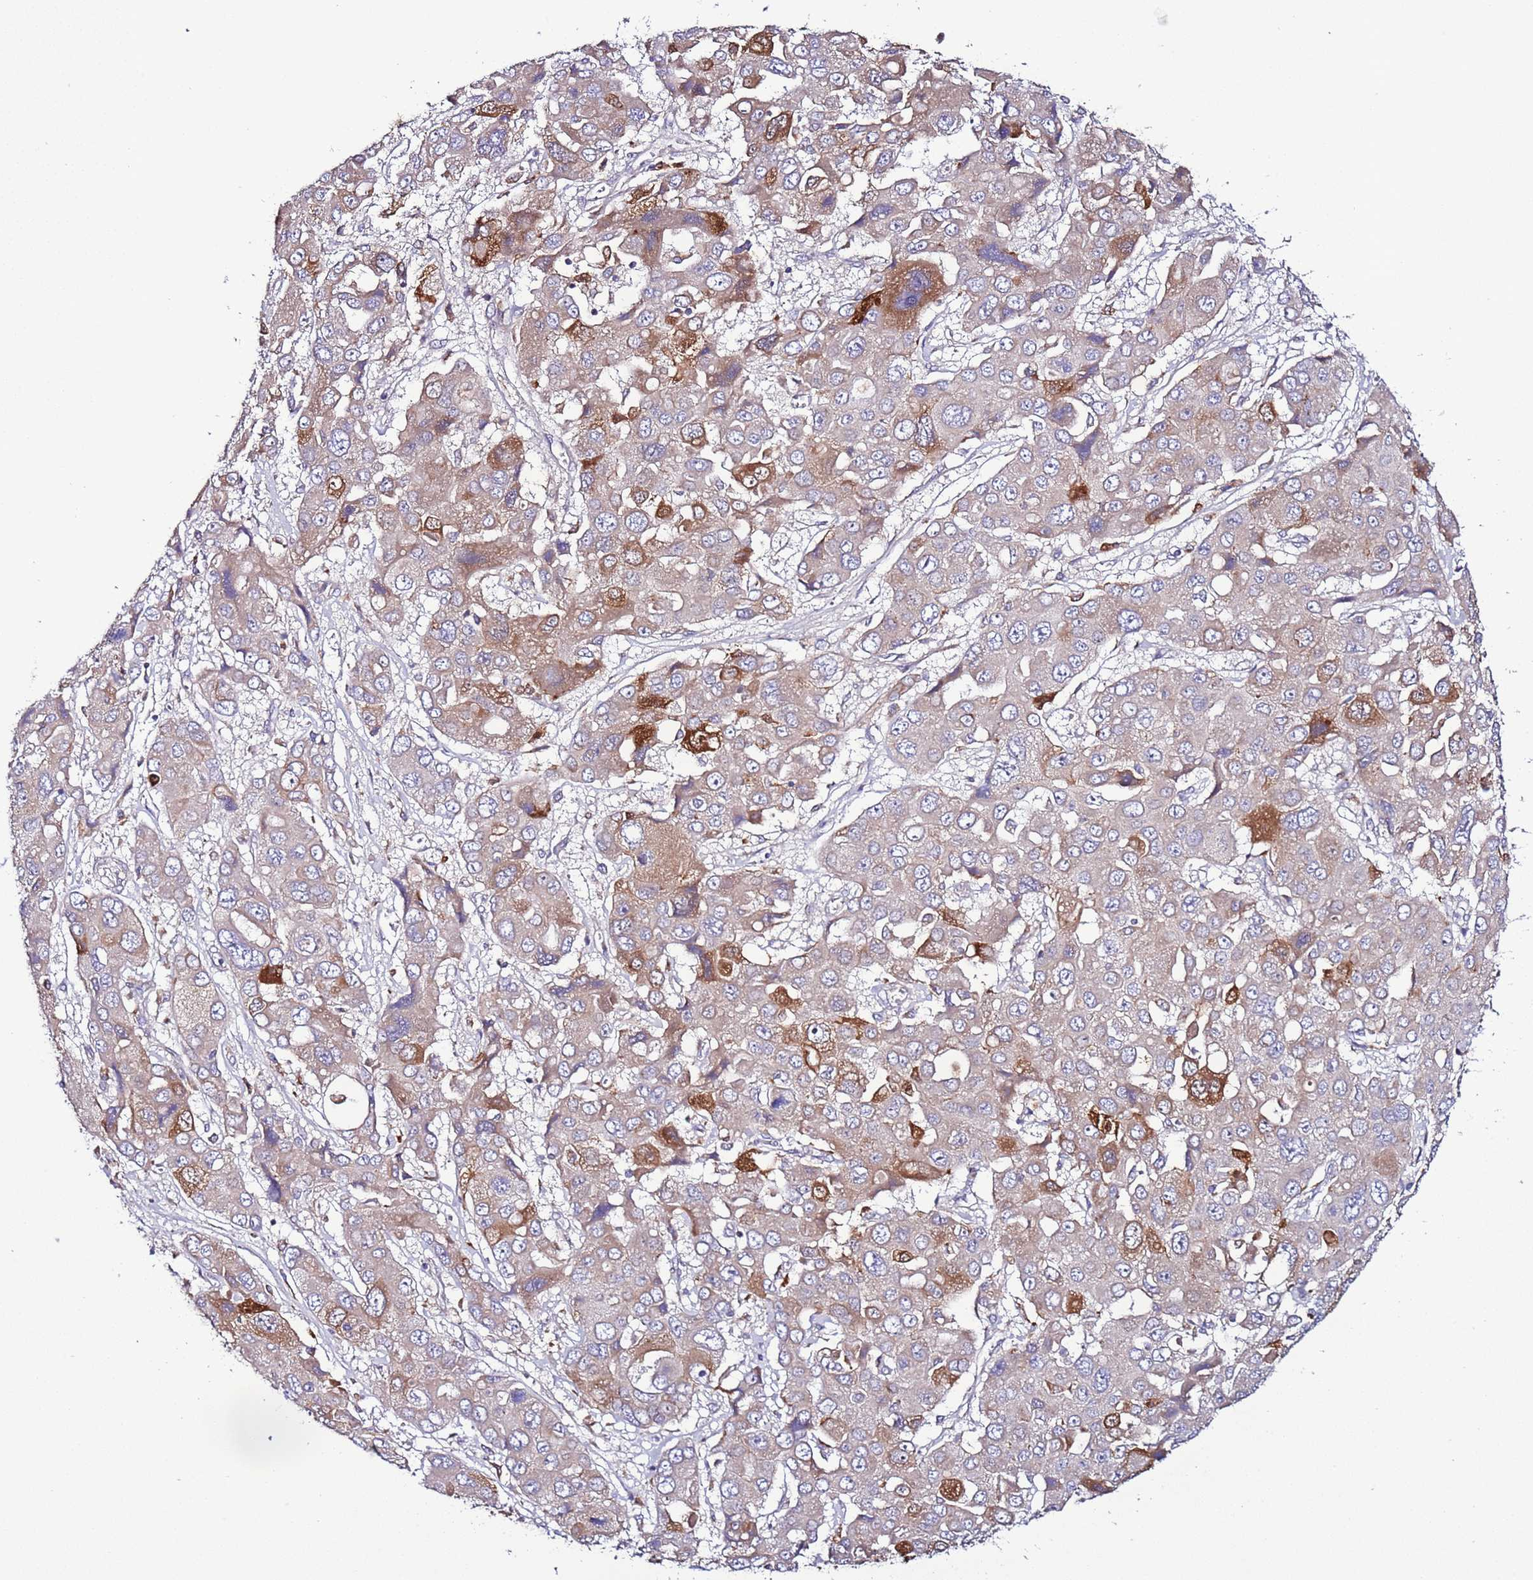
{"staining": {"intensity": "moderate", "quantity": "<25%", "location": "cytoplasmic/membranous"}, "tissue": "liver cancer", "cell_type": "Tumor cells", "image_type": "cancer", "snomed": [{"axis": "morphology", "description": "Cholangiocarcinoma"}, {"axis": "topography", "description": "Liver"}], "caption": "An image showing moderate cytoplasmic/membranous staining in about <25% of tumor cells in cholangiocarcinoma (liver), as visualized by brown immunohistochemical staining.", "gene": "SPCS1", "patient": {"sex": "male", "age": 67}}